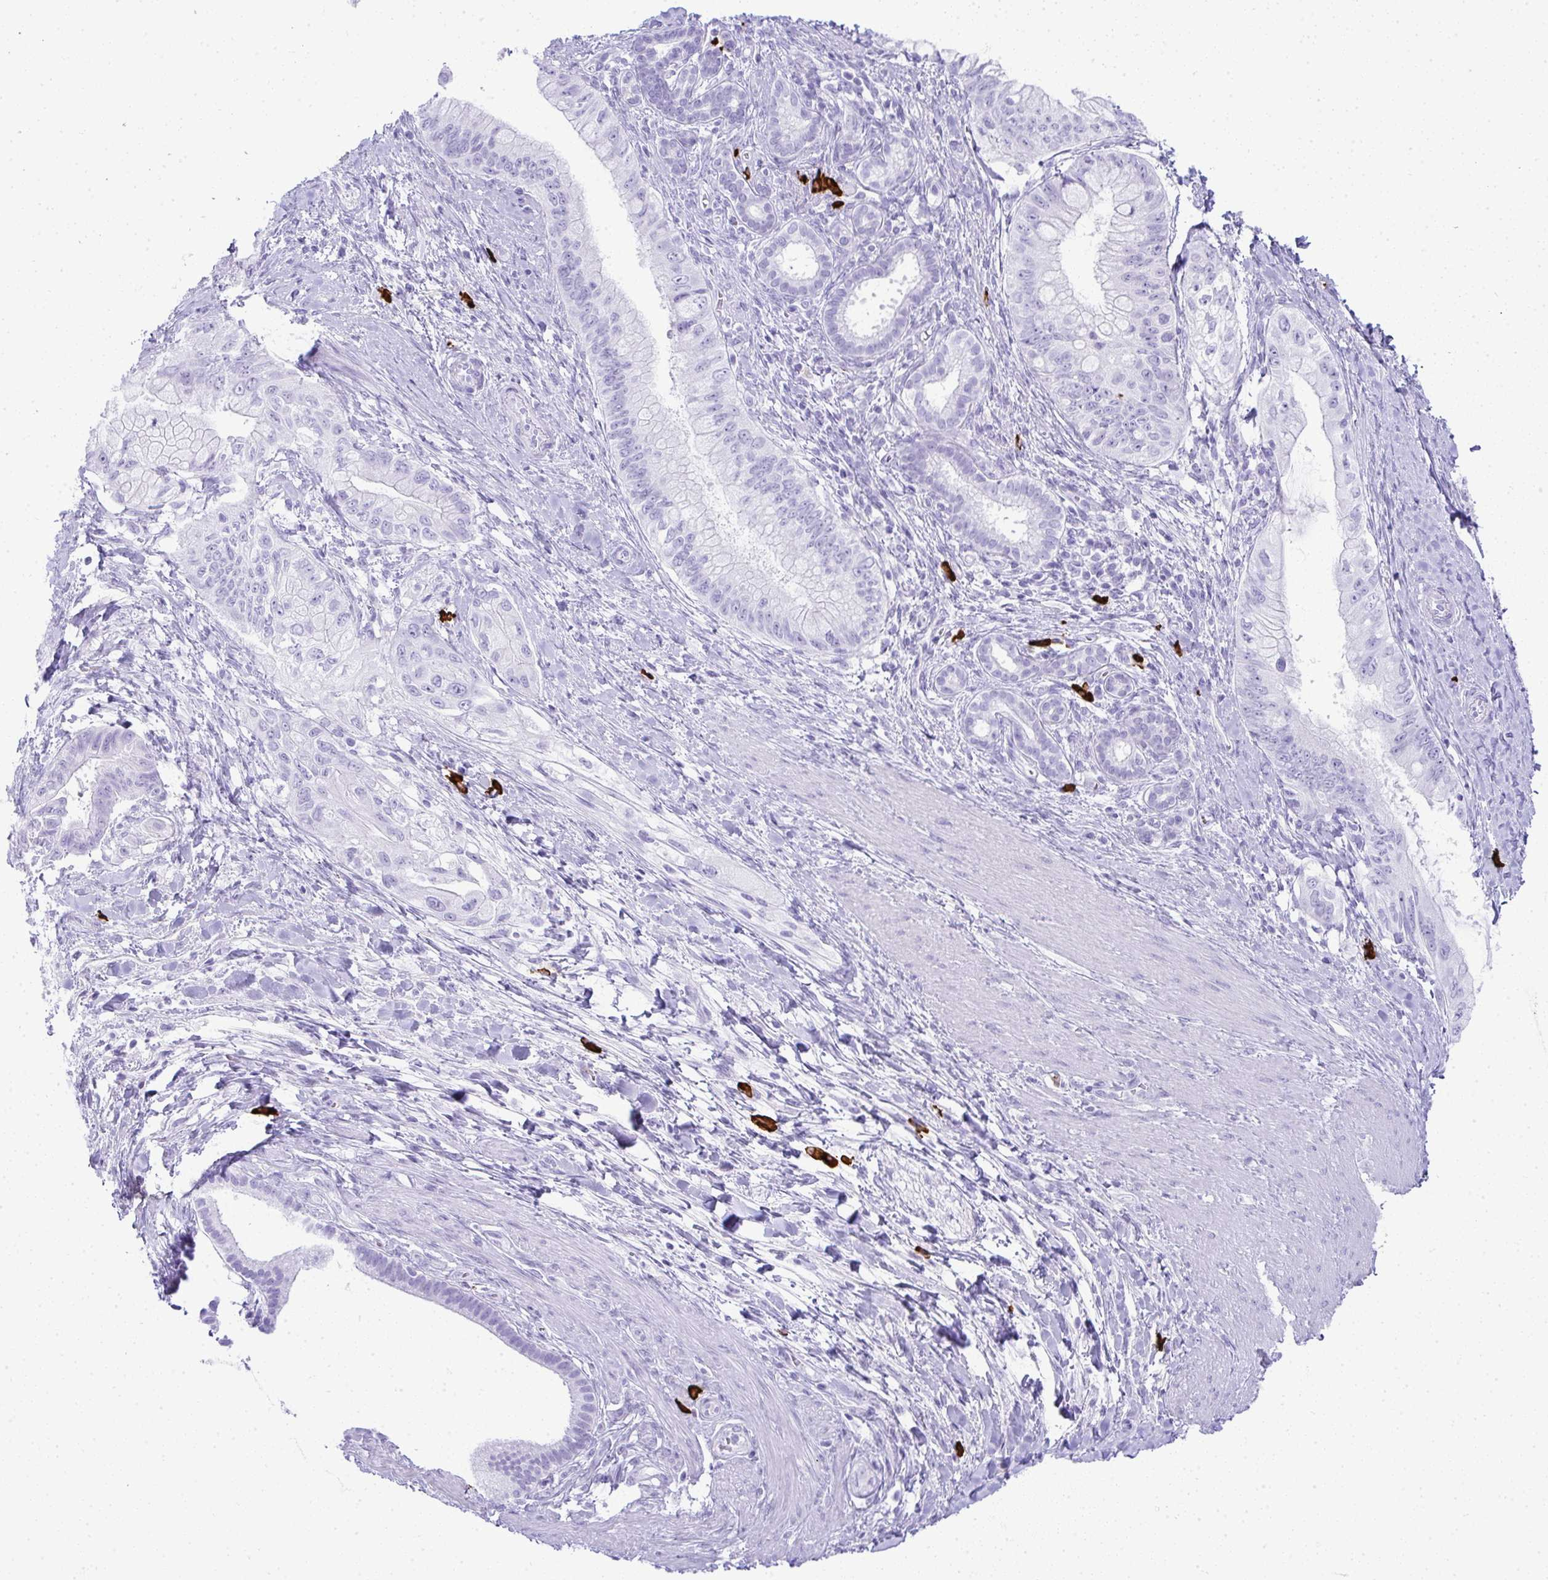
{"staining": {"intensity": "negative", "quantity": "none", "location": "none"}, "tissue": "pancreatic cancer", "cell_type": "Tumor cells", "image_type": "cancer", "snomed": [{"axis": "morphology", "description": "Adenocarcinoma, NOS"}, {"axis": "topography", "description": "Pancreas"}], "caption": "IHC of human adenocarcinoma (pancreatic) shows no positivity in tumor cells.", "gene": "CDADC1", "patient": {"sex": "male", "age": 48}}